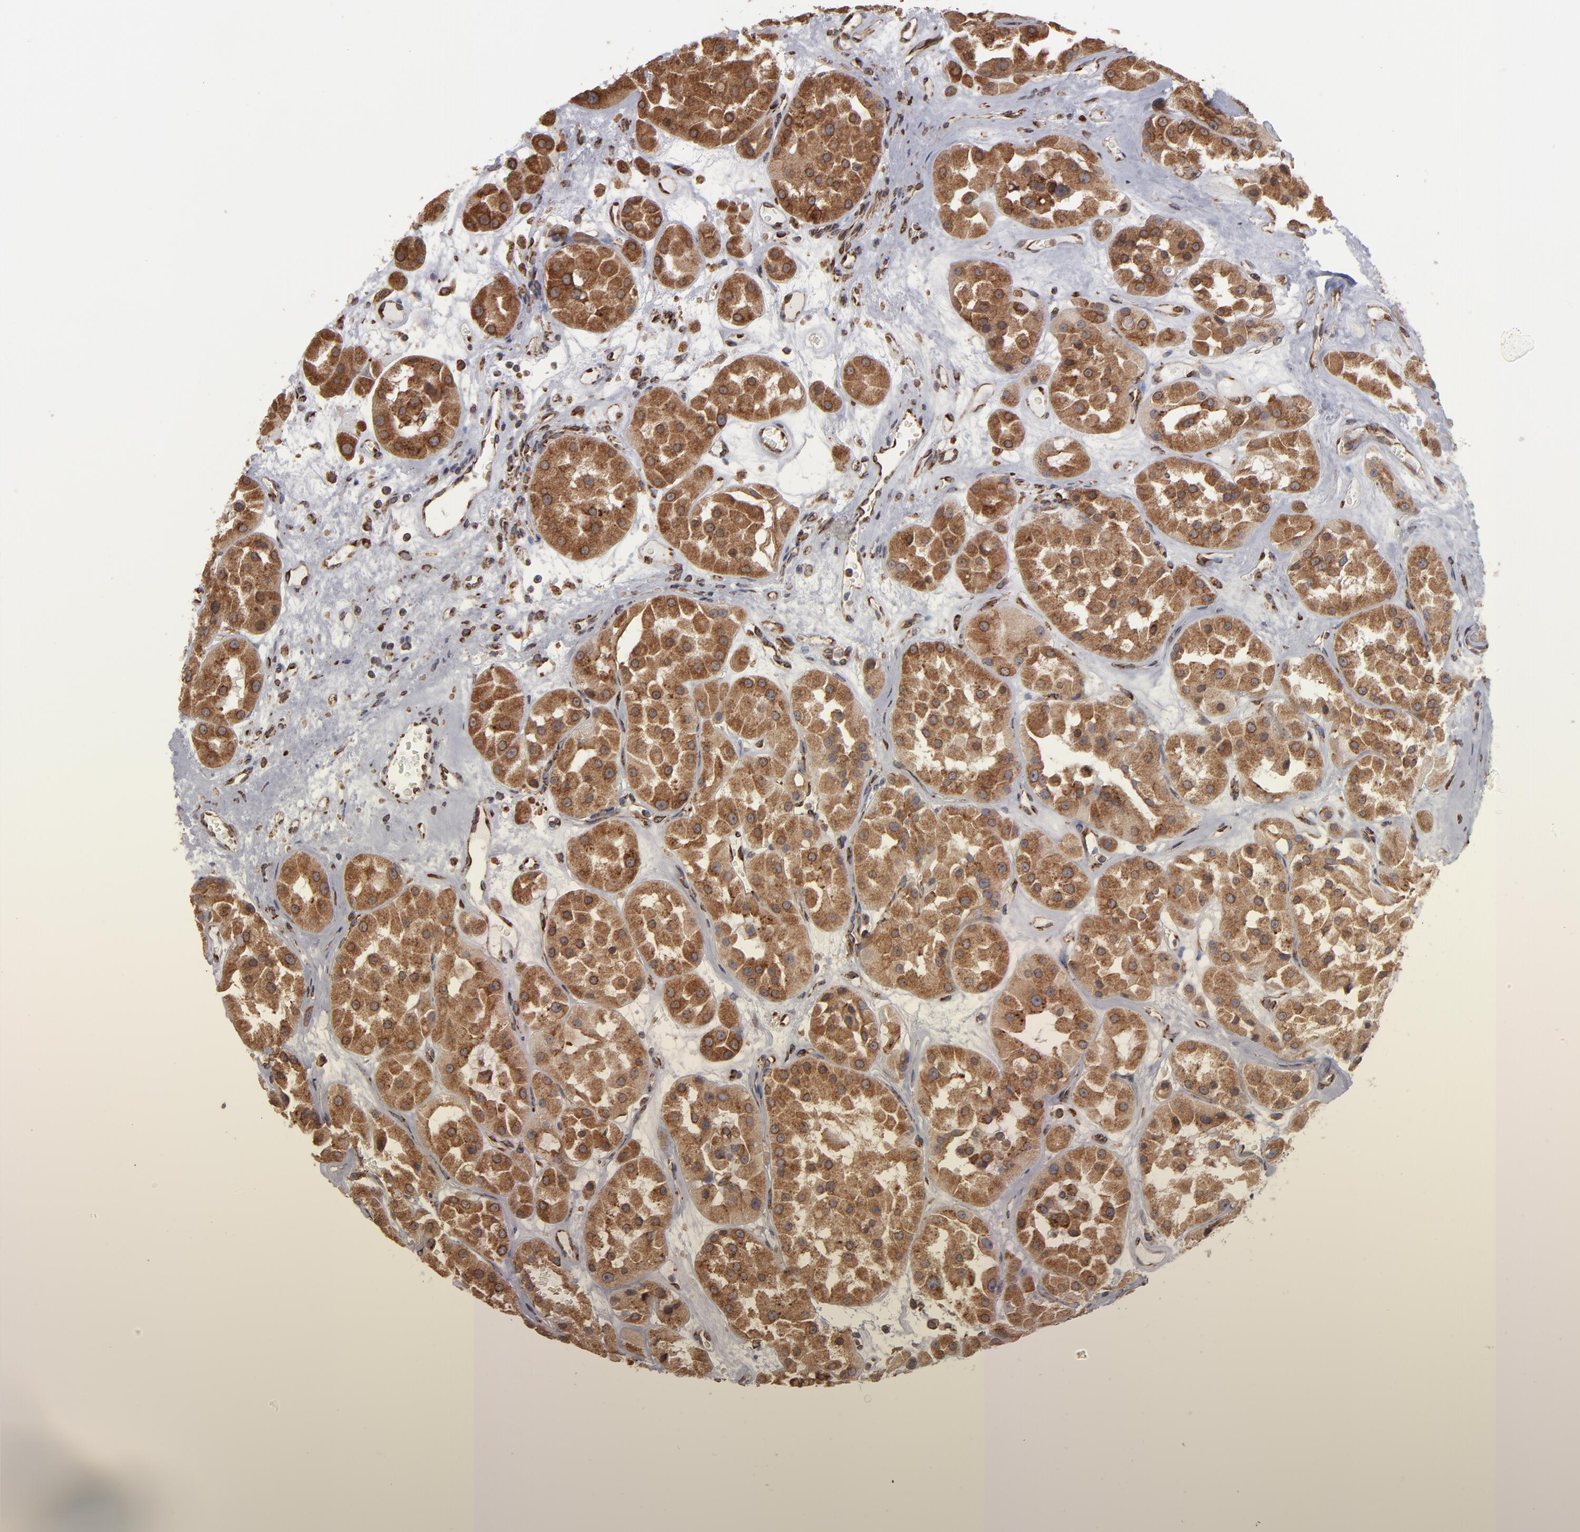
{"staining": {"intensity": "moderate", "quantity": ">75%", "location": "cytoplasmic/membranous"}, "tissue": "renal cancer", "cell_type": "Tumor cells", "image_type": "cancer", "snomed": [{"axis": "morphology", "description": "Adenocarcinoma, uncertain malignant potential"}, {"axis": "topography", "description": "Kidney"}], "caption": "Tumor cells show medium levels of moderate cytoplasmic/membranous staining in about >75% of cells in renal adenocarcinoma,  uncertain malignant potential.", "gene": "KTN1", "patient": {"sex": "male", "age": 63}}